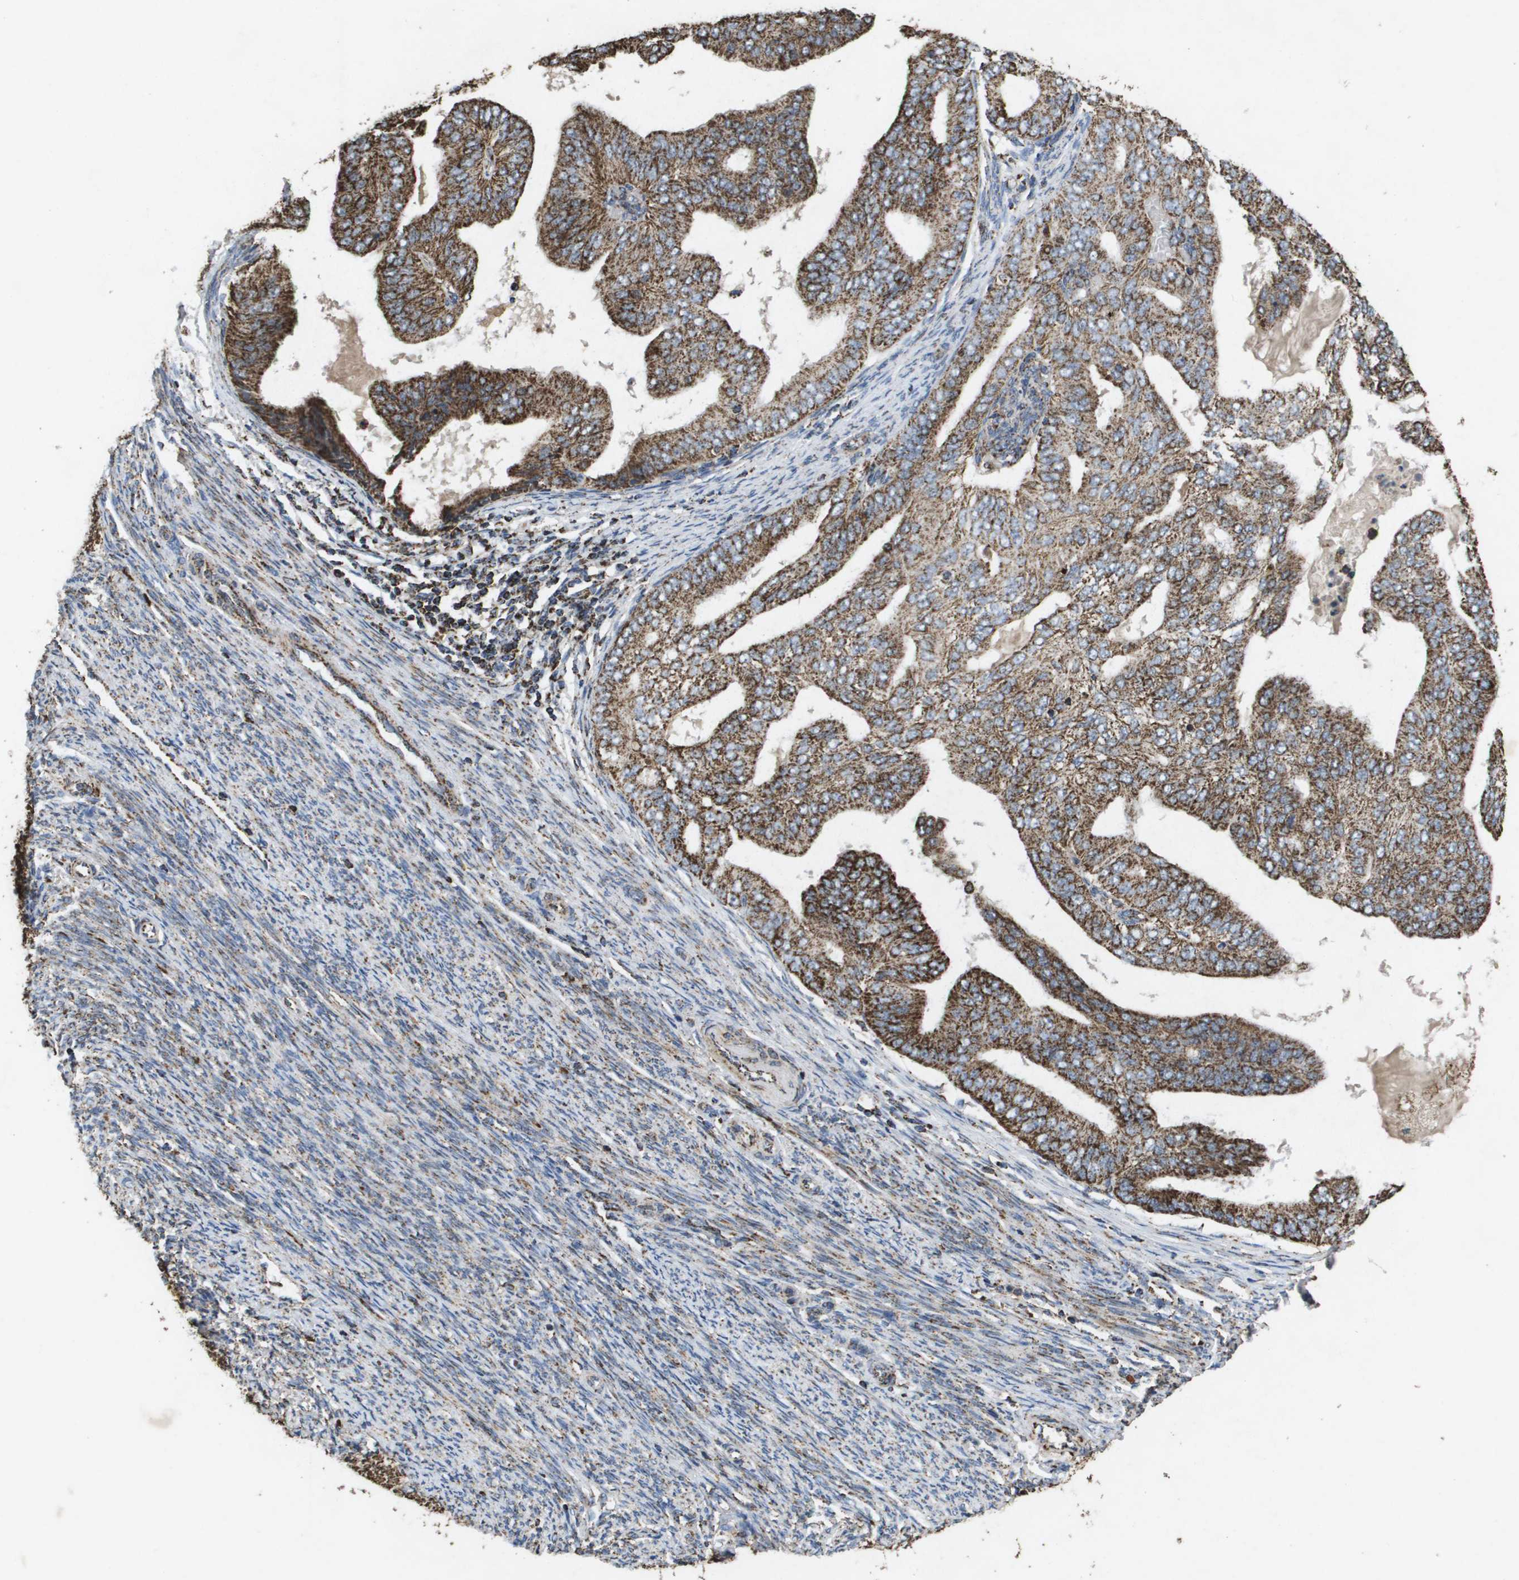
{"staining": {"intensity": "moderate", "quantity": ">75%", "location": "cytoplasmic/membranous"}, "tissue": "endometrial cancer", "cell_type": "Tumor cells", "image_type": "cancer", "snomed": [{"axis": "morphology", "description": "Adenocarcinoma, NOS"}, {"axis": "topography", "description": "Endometrium"}], "caption": "Brown immunohistochemical staining in human endometrial cancer (adenocarcinoma) reveals moderate cytoplasmic/membranous positivity in about >75% of tumor cells.", "gene": "HSPE1", "patient": {"sex": "female", "age": 58}}